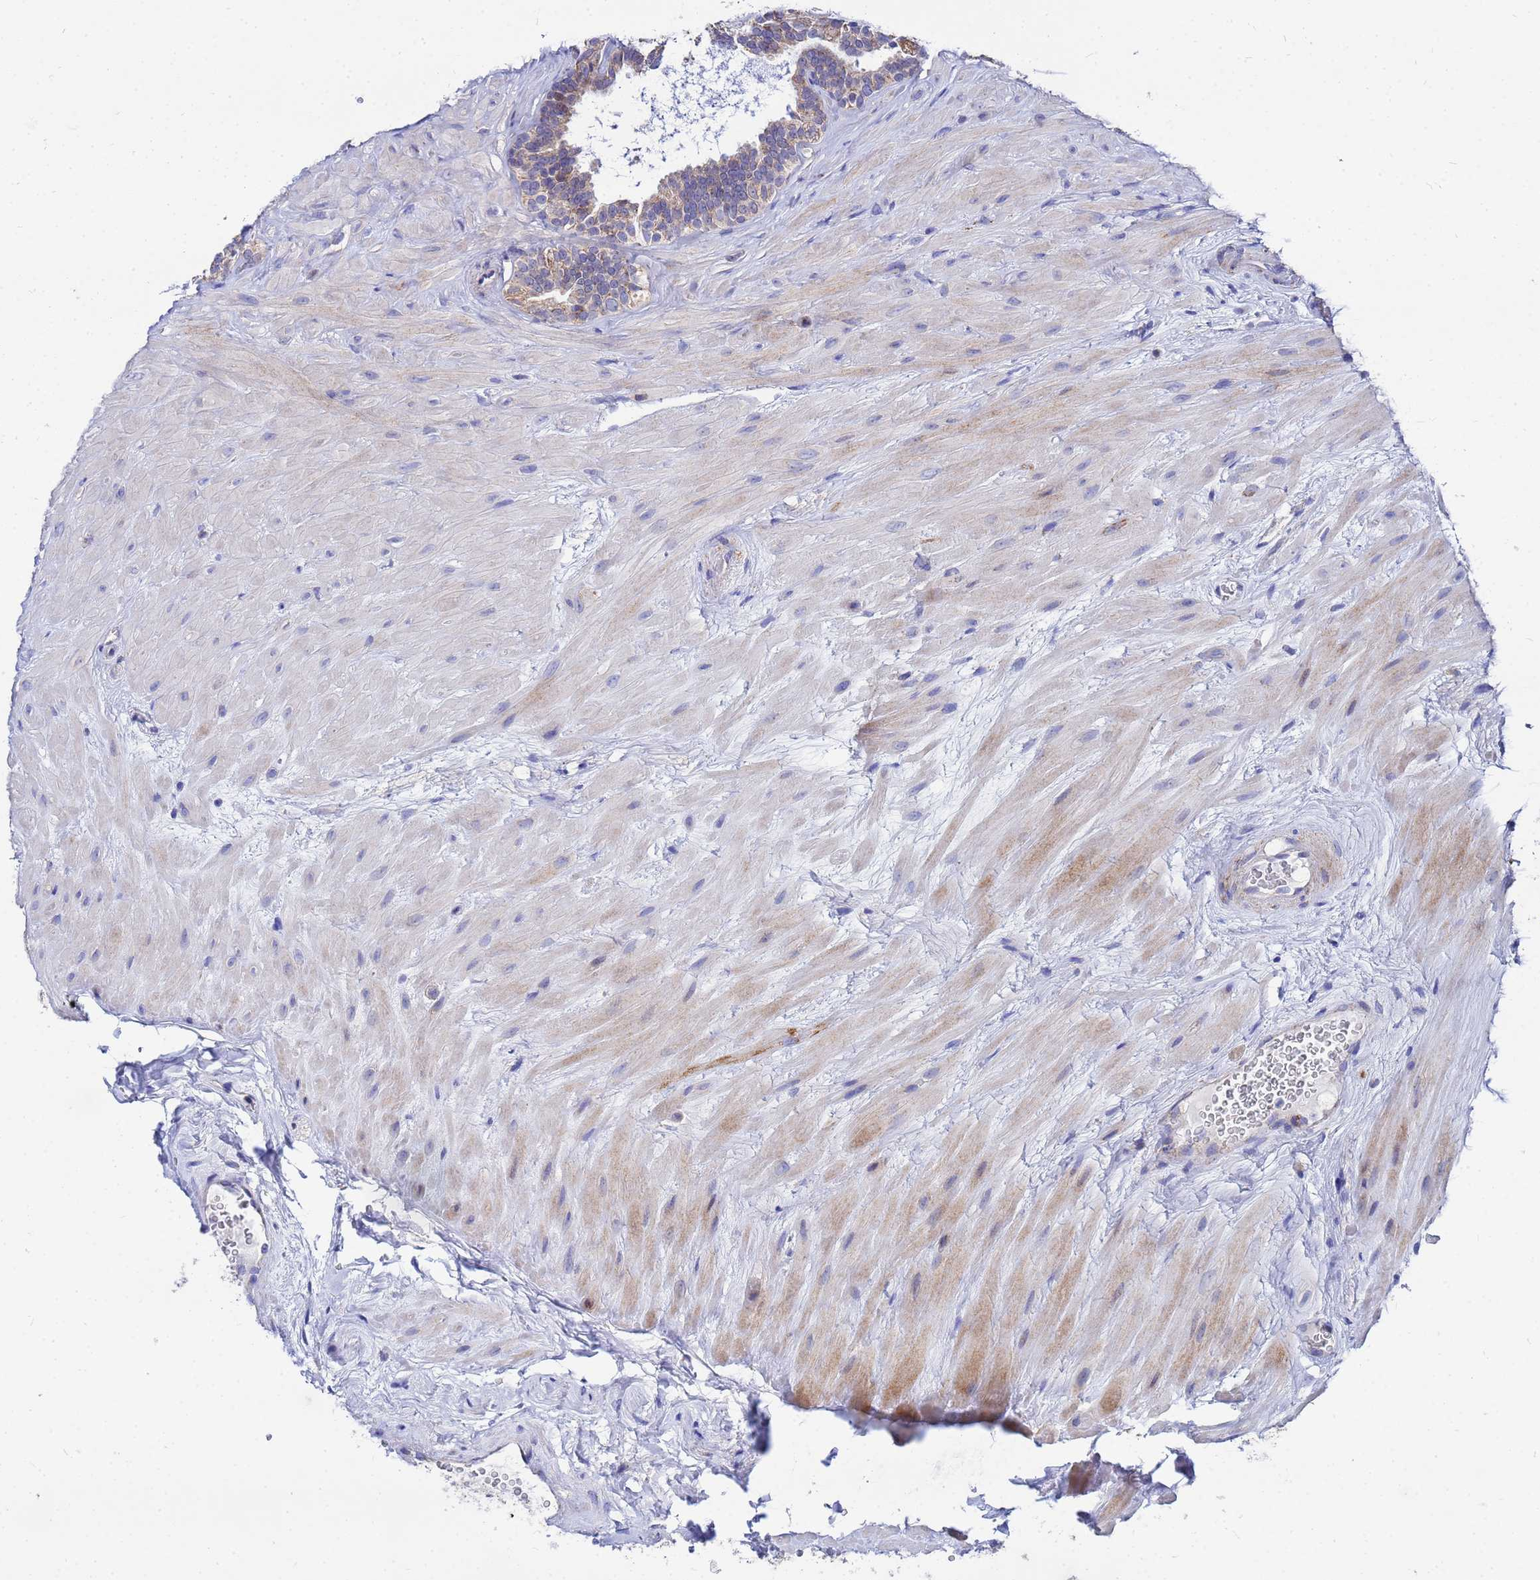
{"staining": {"intensity": "strong", "quantity": "25%-75%", "location": "cytoplasmic/membranous"}, "tissue": "seminal vesicle", "cell_type": "Glandular cells", "image_type": "normal", "snomed": [{"axis": "morphology", "description": "Normal tissue, NOS"}, {"axis": "topography", "description": "Seminal veicle"}, {"axis": "topography", "description": "Peripheral nerve tissue"}], "caption": "This is a photomicrograph of IHC staining of unremarkable seminal vesicle, which shows strong expression in the cytoplasmic/membranous of glandular cells.", "gene": "FAHD2A", "patient": {"sex": "male", "age": 67}}